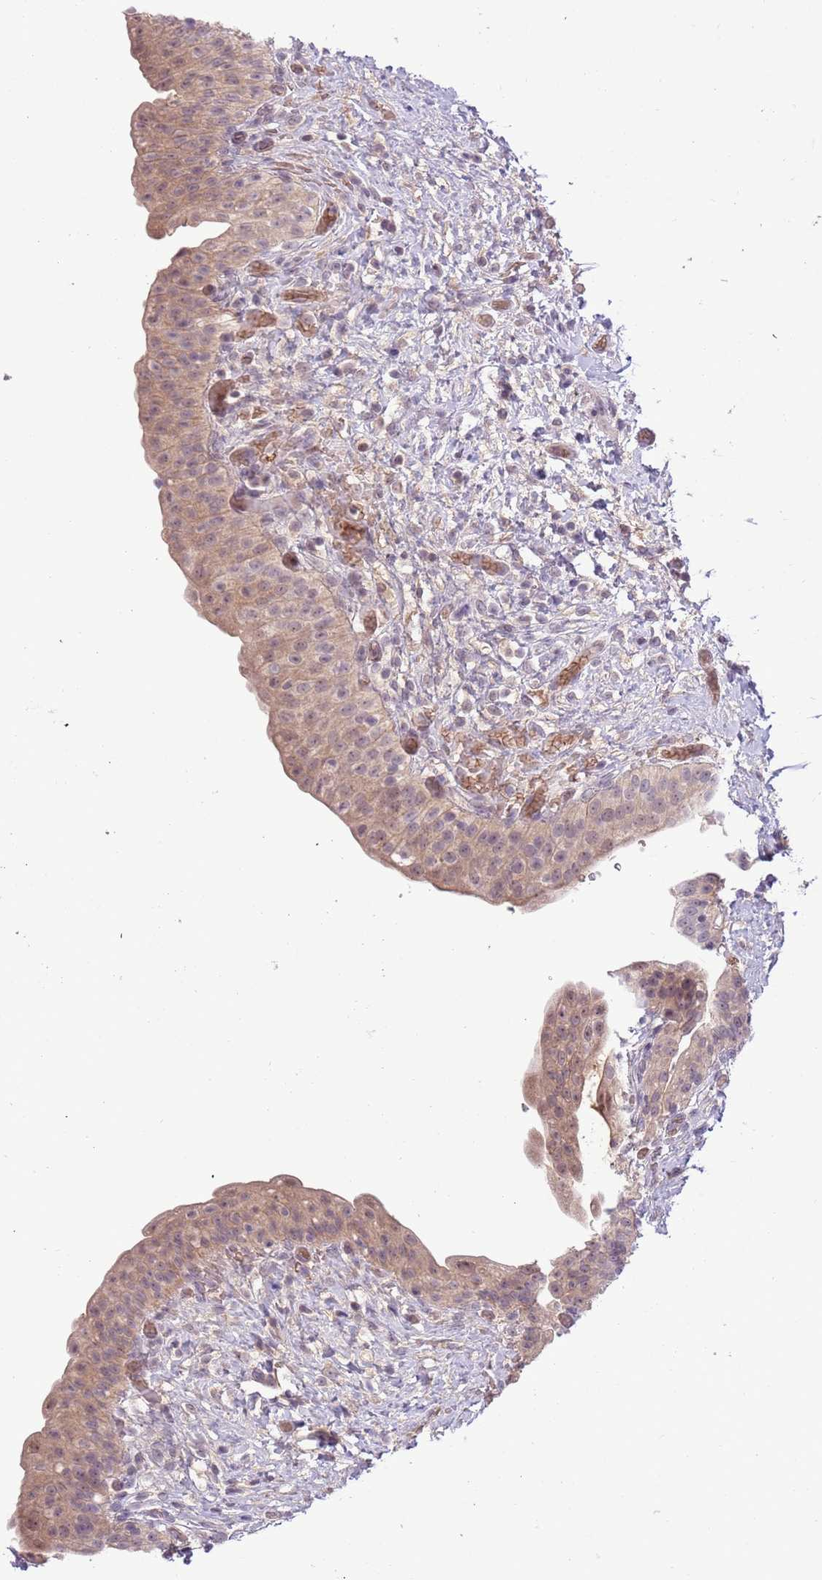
{"staining": {"intensity": "moderate", "quantity": ">75%", "location": "cytoplasmic/membranous"}, "tissue": "urinary bladder", "cell_type": "Urothelial cells", "image_type": "normal", "snomed": [{"axis": "morphology", "description": "Normal tissue, NOS"}, {"axis": "topography", "description": "Urinary bladder"}], "caption": "This is an image of immunohistochemistry staining of normal urinary bladder, which shows moderate staining in the cytoplasmic/membranous of urothelial cells.", "gene": "SHROOM3", "patient": {"sex": "male", "age": 69}}